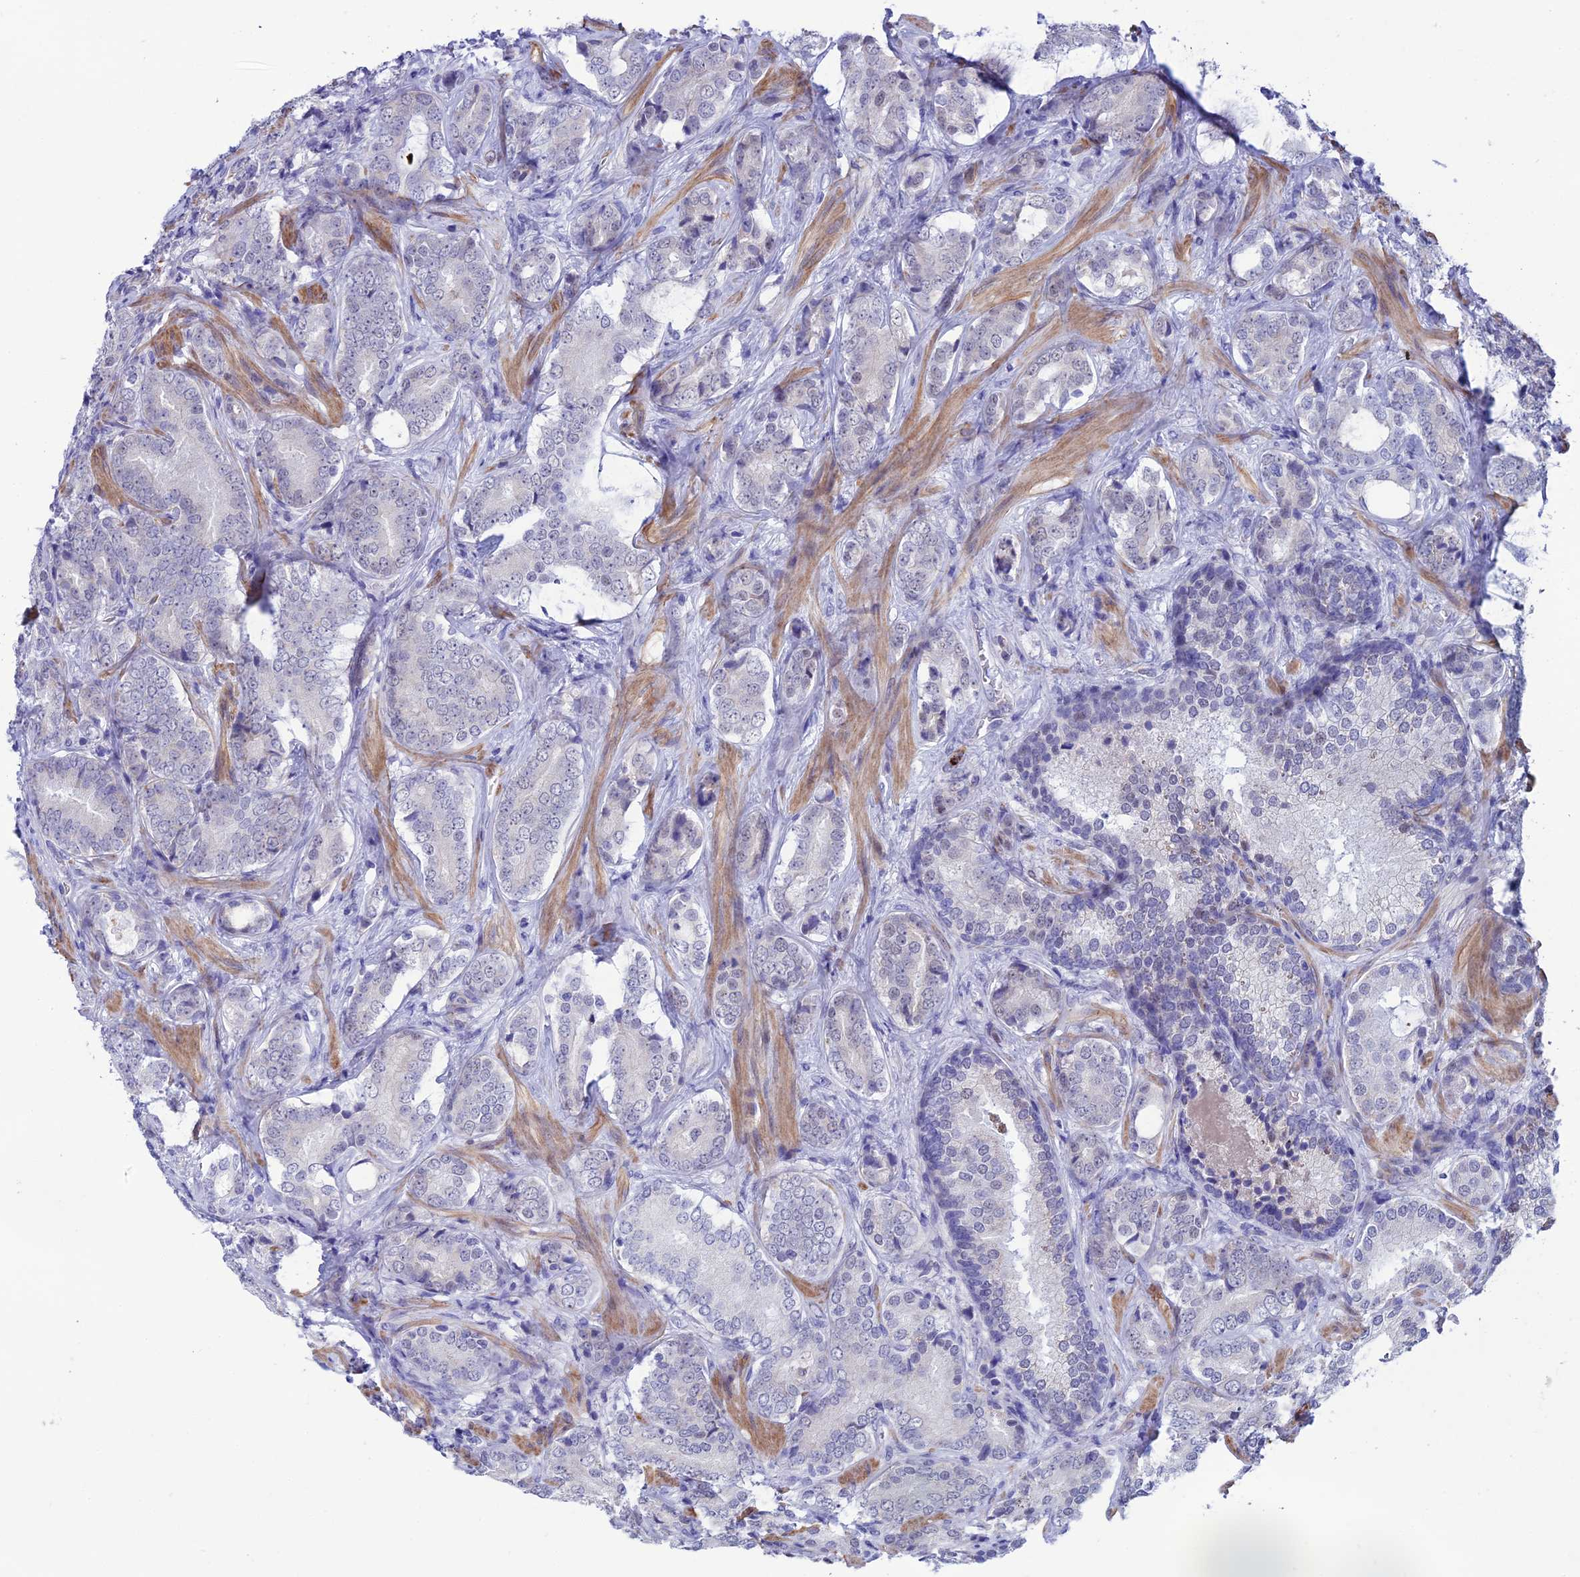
{"staining": {"intensity": "negative", "quantity": "none", "location": "none"}, "tissue": "prostate cancer", "cell_type": "Tumor cells", "image_type": "cancer", "snomed": [{"axis": "morphology", "description": "Adenocarcinoma, Low grade"}, {"axis": "topography", "description": "Prostate"}], "caption": "This micrograph is of adenocarcinoma (low-grade) (prostate) stained with immunohistochemistry (IHC) to label a protein in brown with the nuclei are counter-stained blue. There is no staining in tumor cells.", "gene": "COL6A6", "patient": {"sex": "male", "age": 58}}